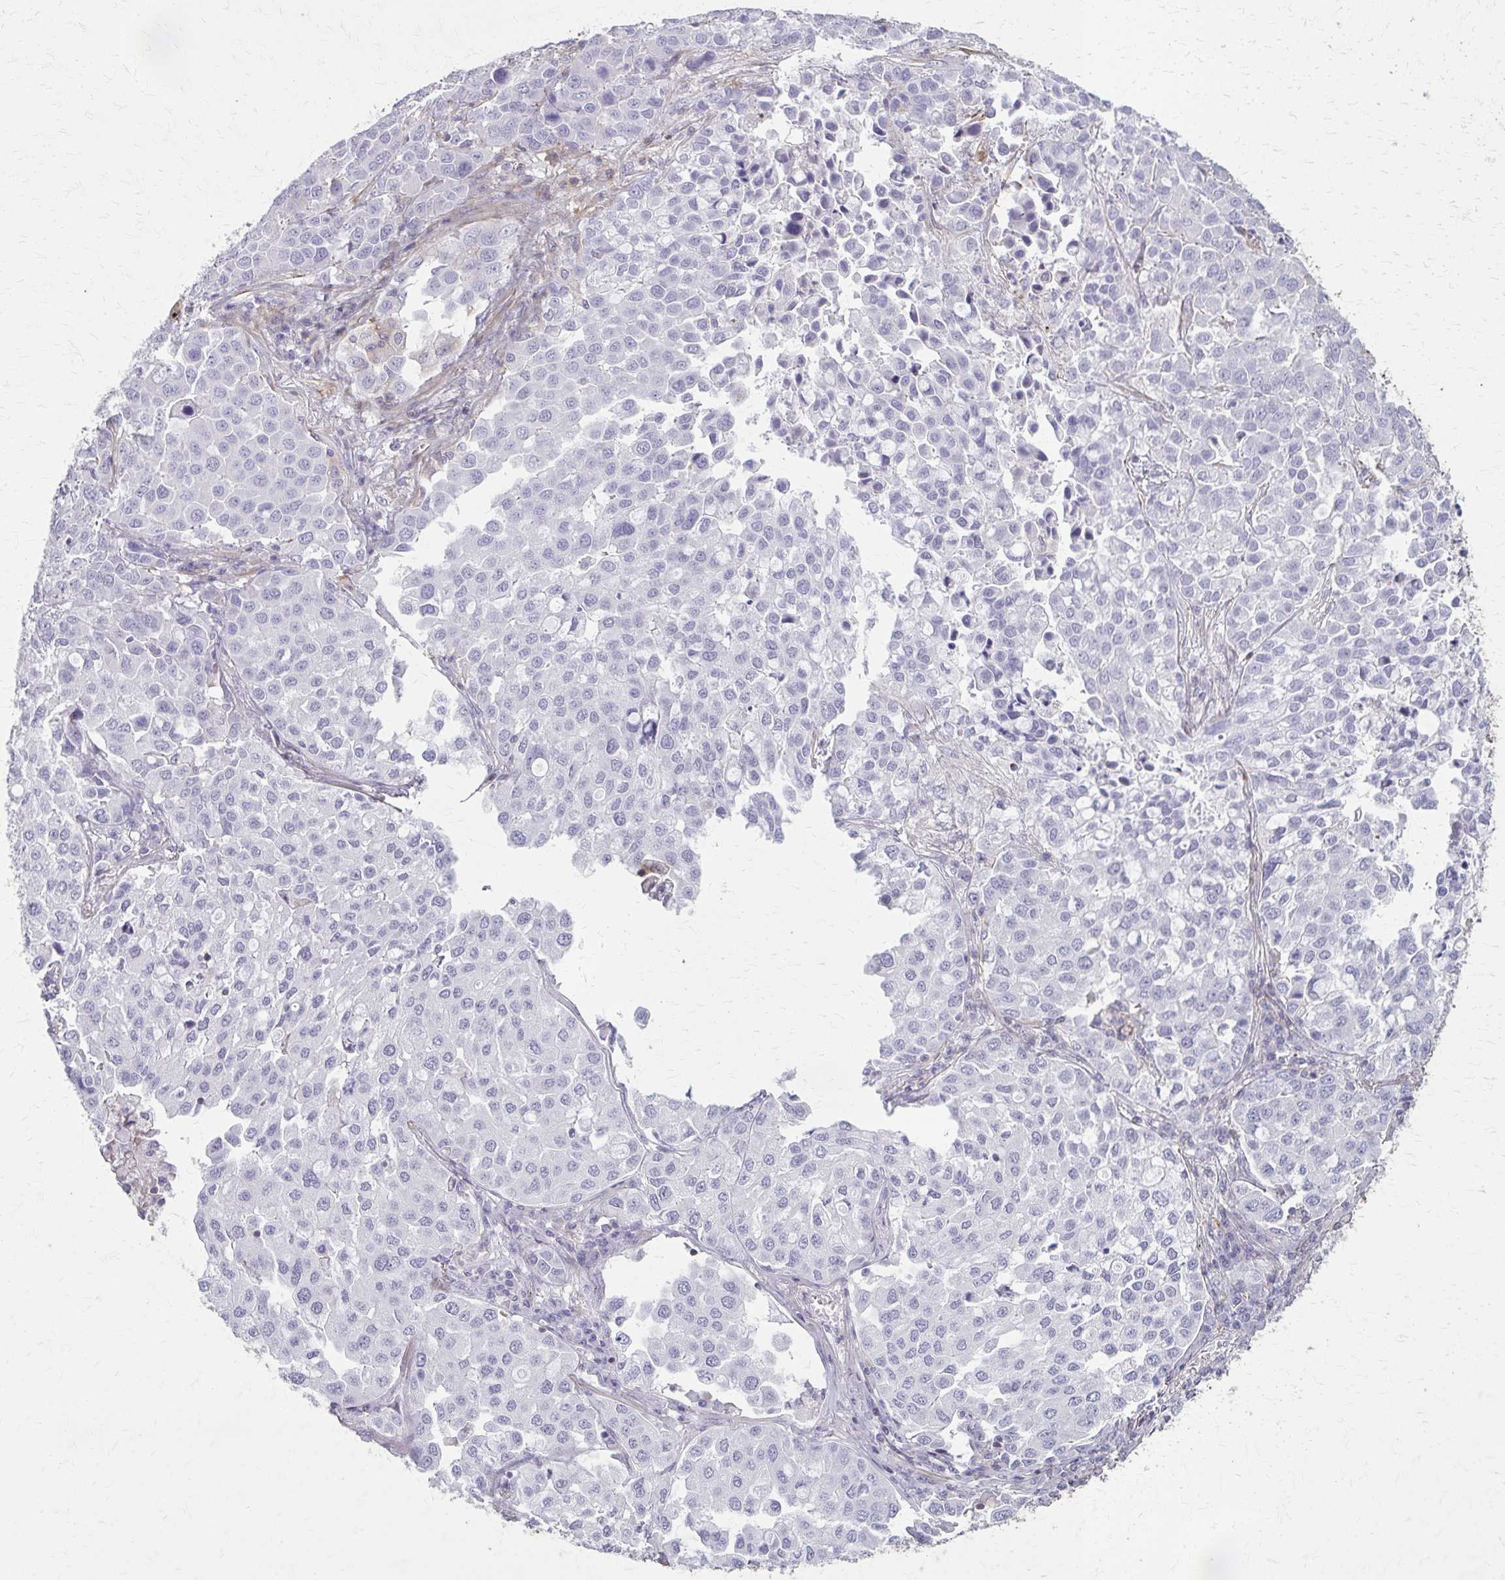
{"staining": {"intensity": "negative", "quantity": "none", "location": "none"}, "tissue": "lung cancer", "cell_type": "Tumor cells", "image_type": "cancer", "snomed": [{"axis": "morphology", "description": "Adenocarcinoma, NOS"}, {"axis": "morphology", "description": "Adenocarcinoma, metastatic, NOS"}, {"axis": "topography", "description": "Lymph node"}, {"axis": "topography", "description": "Lung"}], "caption": "This is an IHC image of adenocarcinoma (lung). There is no positivity in tumor cells.", "gene": "TENM4", "patient": {"sex": "female", "age": 65}}